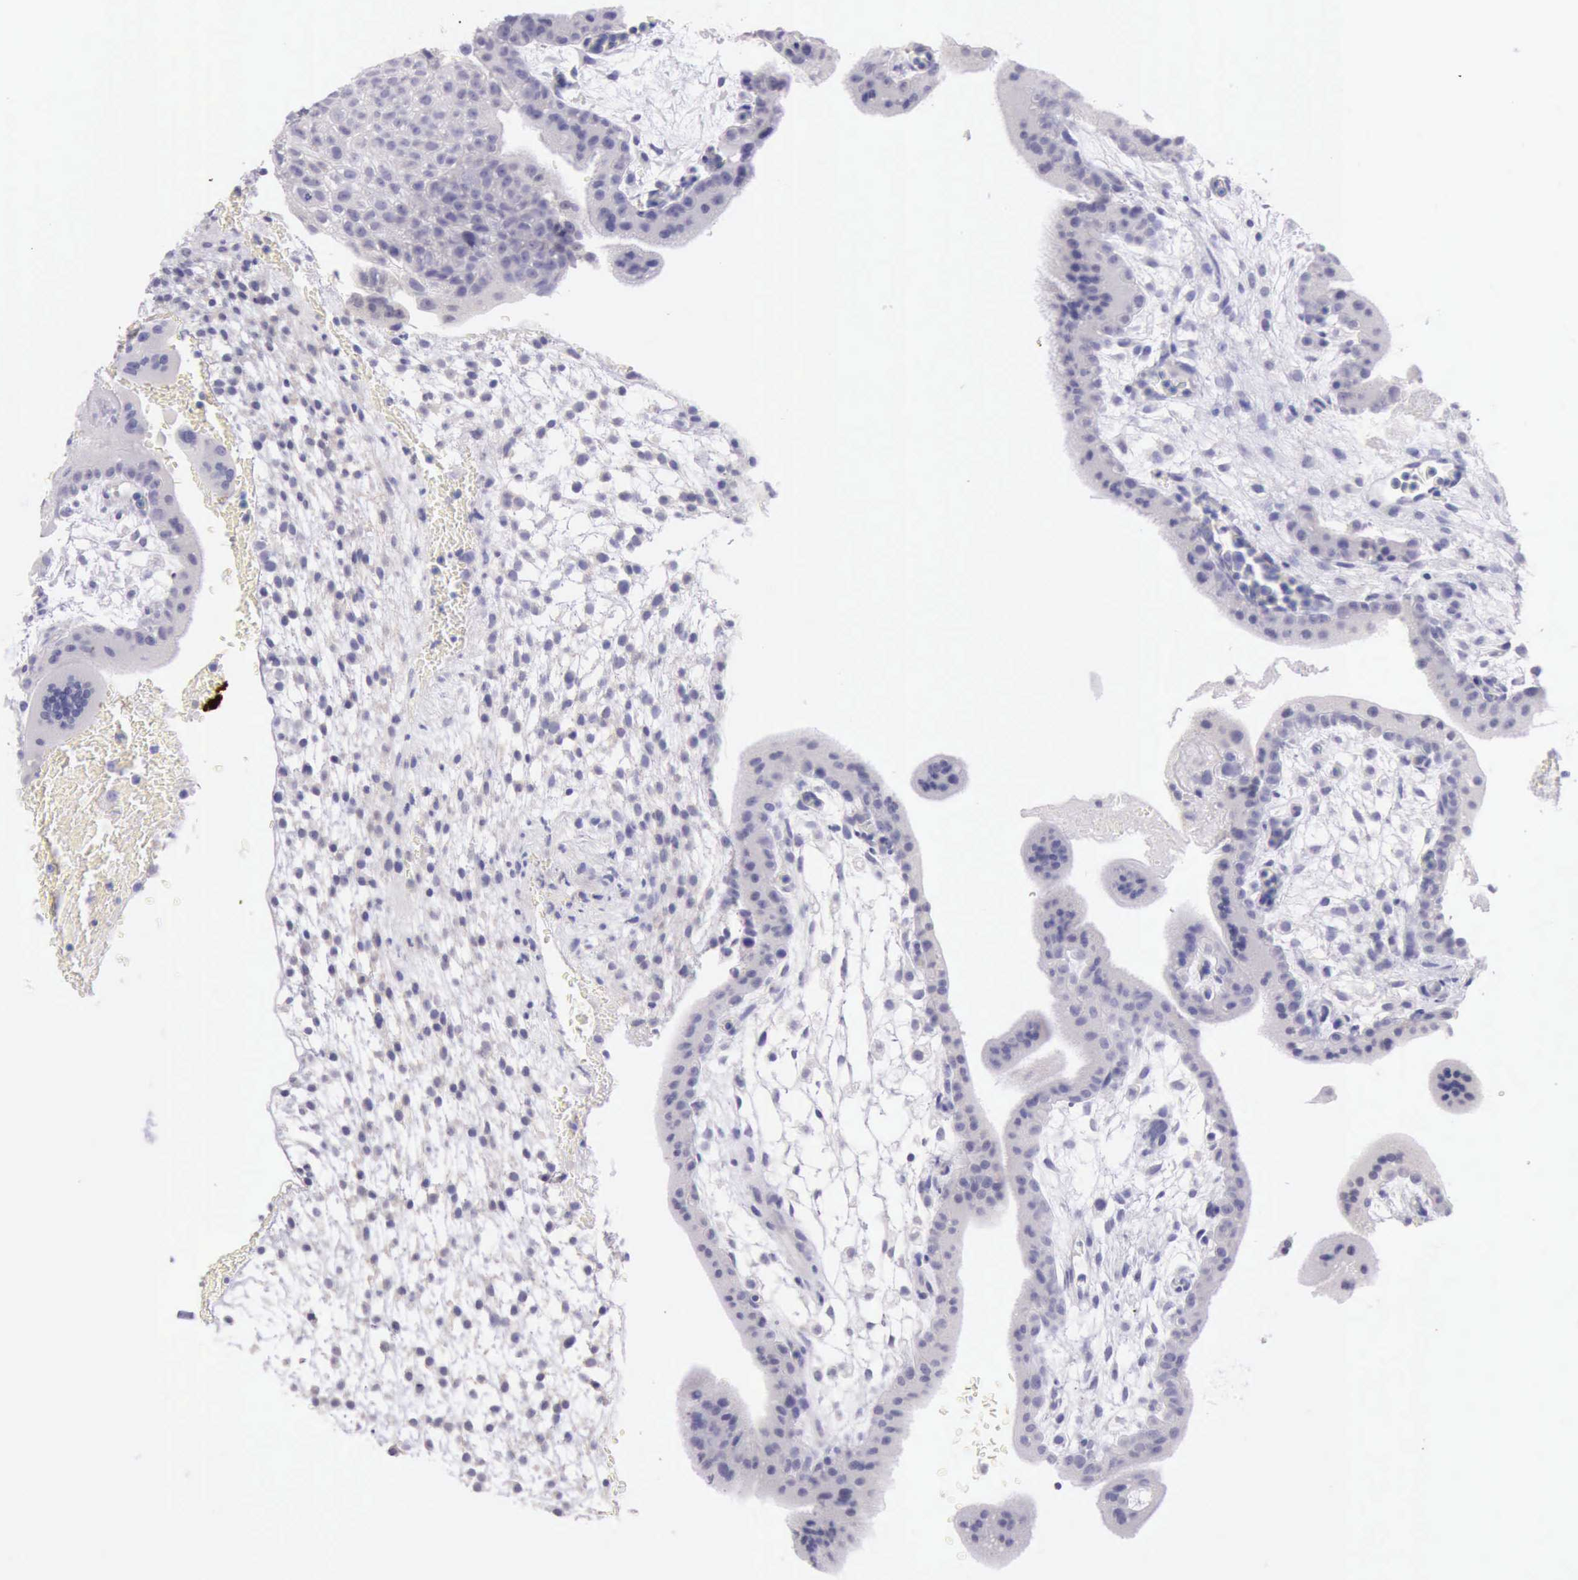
{"staining": {"intensity": "negative", "quantity": "none", "location": "none"}, "tissue": "placenta", "cell_type": "Decidual cells", "image_type": "normal", "snomed": [{"axis": "morphology", "description": "Normal tissue, NOS"}, {"axis": "topography", "description": "Placenta"}], "caption": "DAB (3,3'-diaminobenzidine) immunohistochemical staining of normal placenta shows no significant staining in decidual cells.", "gene": "LRFN5", "patient": {"sex": "female", "age": 35}}